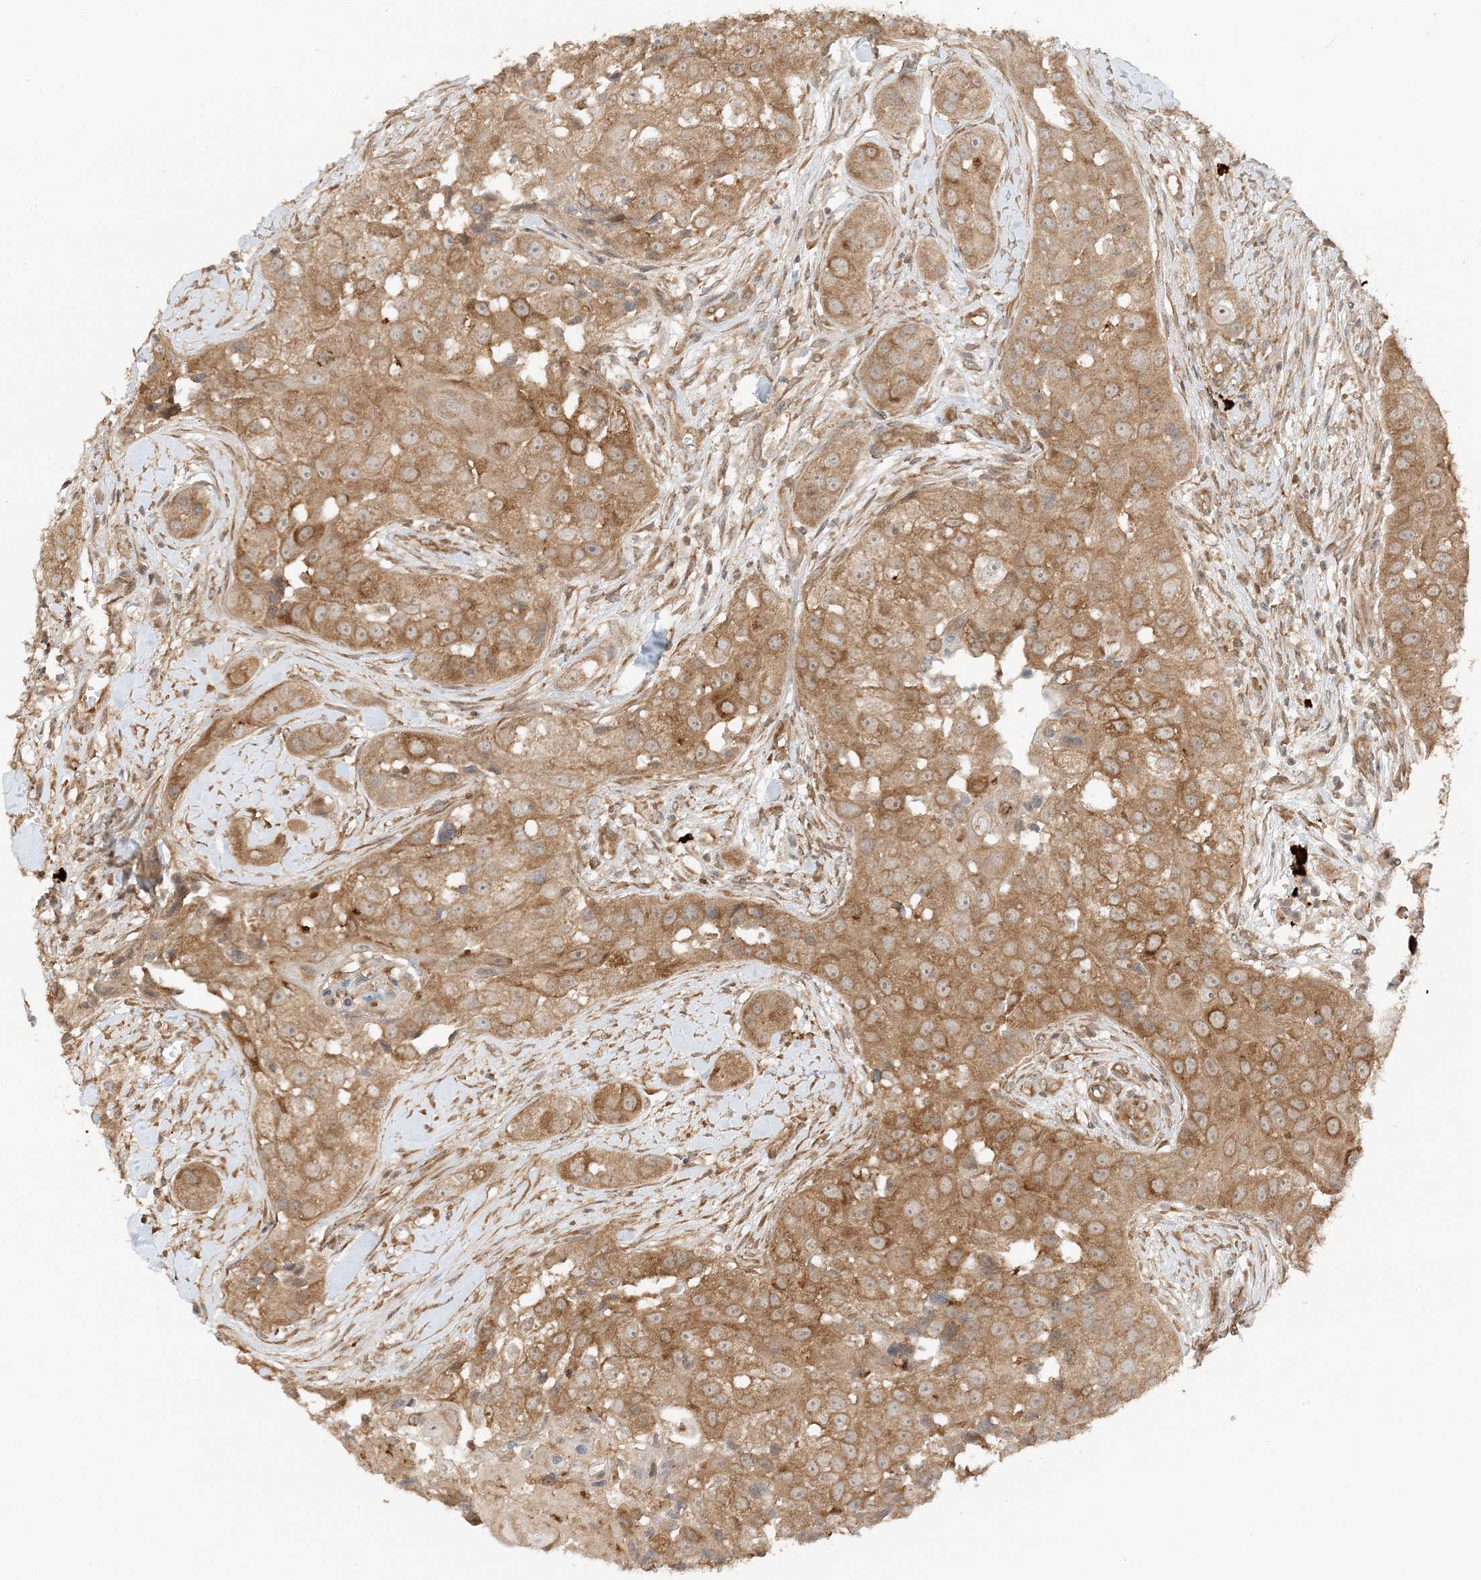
{"staining": {"intensity": "moderate", "quantity": ">75%", "location": "cytoplasmic/membranous"}, "tissue": "head and neck cancer", "cell_type": "Tumor cells", "image_type": "cancer", "snomed": [{"axis": "morphology", "description": "Normal tissue, NOS"}, {"axis": "morphology", "description": "Squamous cell carcinoma, NOS"}, {"axis": "topography", "description": "Skeletal muscle"}, {"axis": "topography", "description": "Head-Neck"}], "caption": "IHC (DAB (3,3'-diaminobenzidine)) staining of human head and neck cancer shows moderate cytoplasmic/membranous protein expression in about >75% of tumor cells.", "gene": "UBAP2L", "patient": {"sex": "male", "age": 51}}